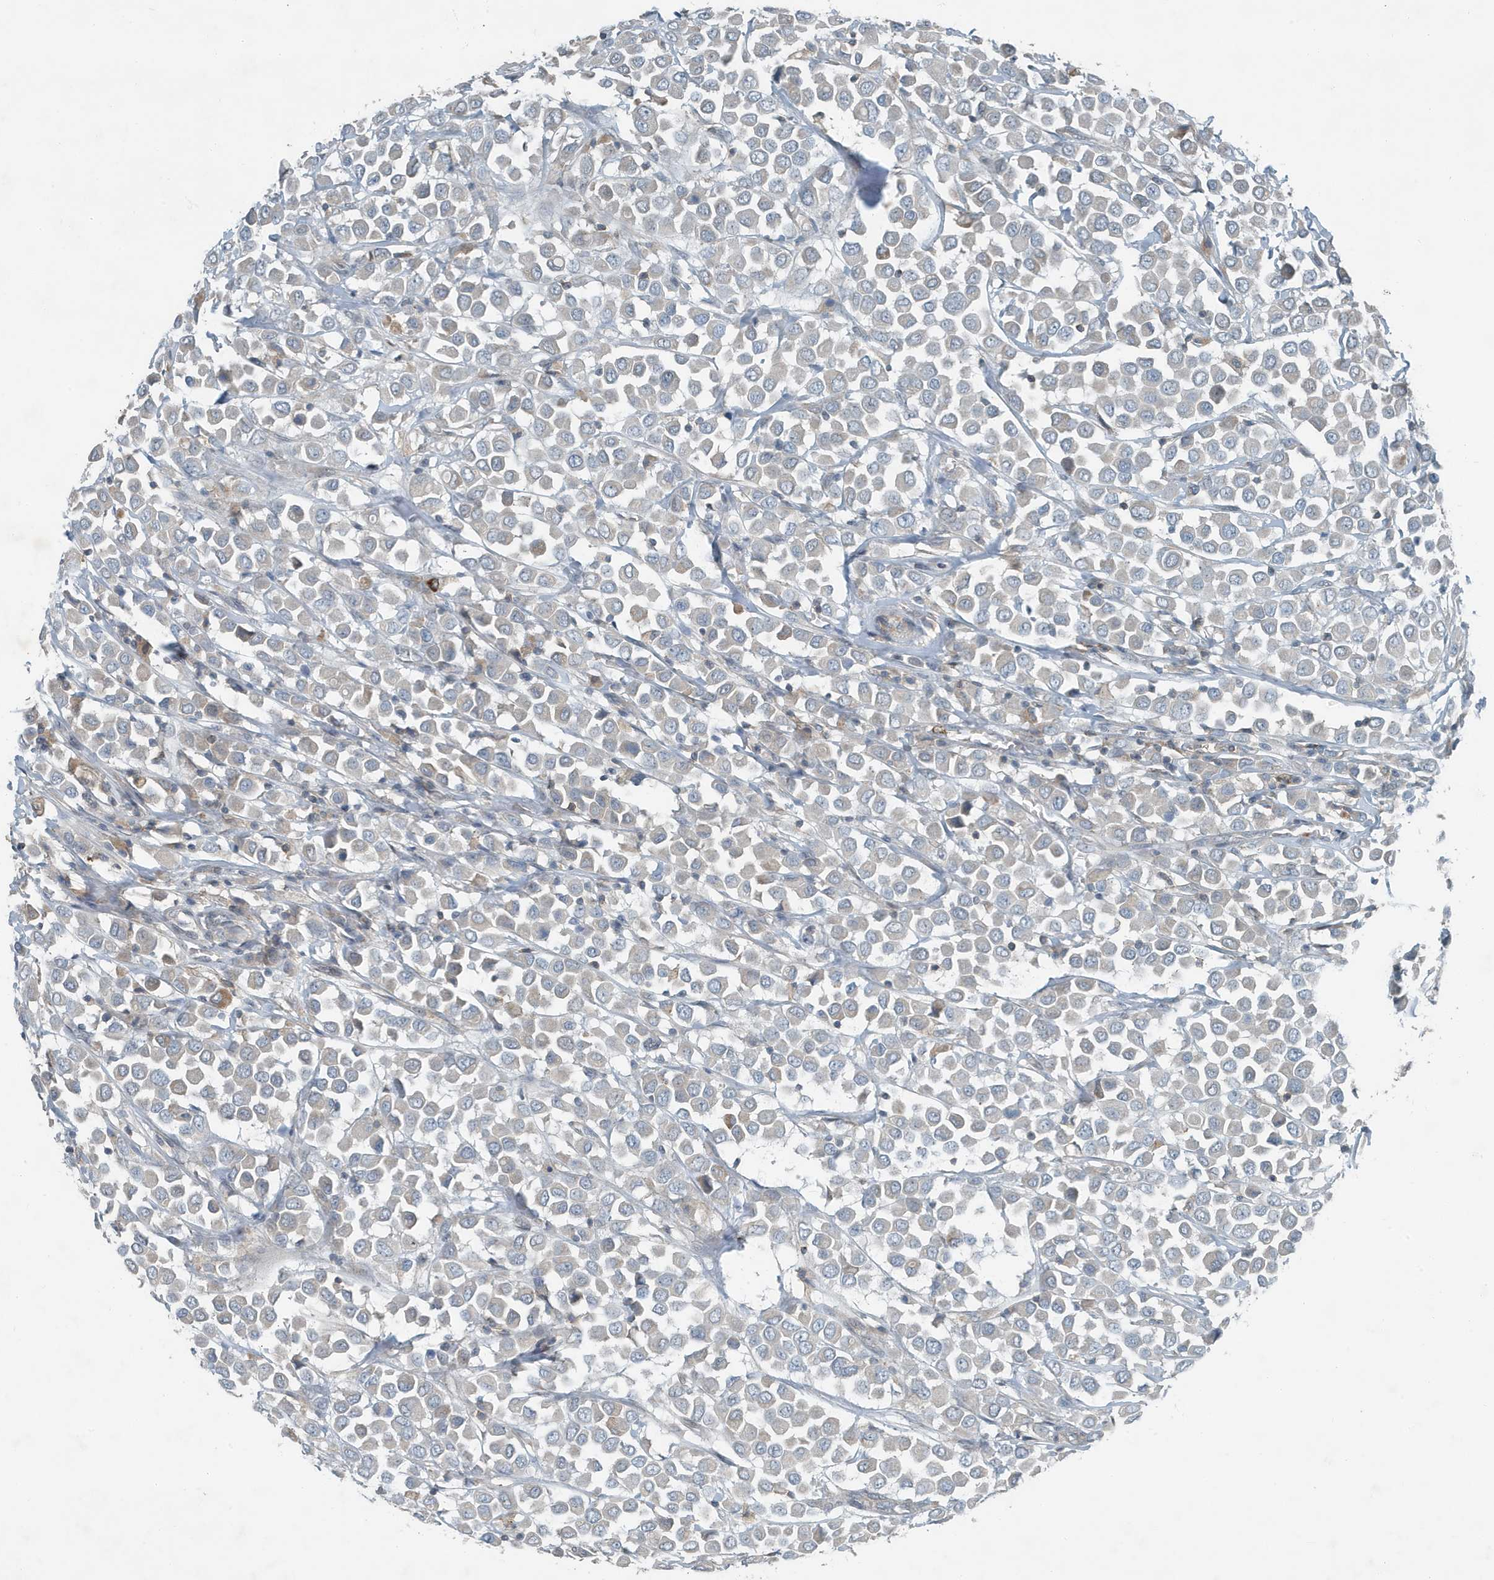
{"staining": {"intensity": "weak", "quantity": "<25%", "location": "cytoplasmic/membranous"}, "tissue": "breast cancer", "cell_type": "Tumor cells", "image_type": "cancer", "snomed": [{"axis": "morphology", "description": "Duct carcinoma"}, {"axis": "topography", "description": "Breast"}], "caption": "DAB (3,3'-diaminobenzidine) immunohistochemical staining of breast cancer (infiltrating ductal carcinoma) demonstrates no significant expression in tumor cells.", "gene": "DAPP1", "patient": {"sex": "female", "age": 61}}